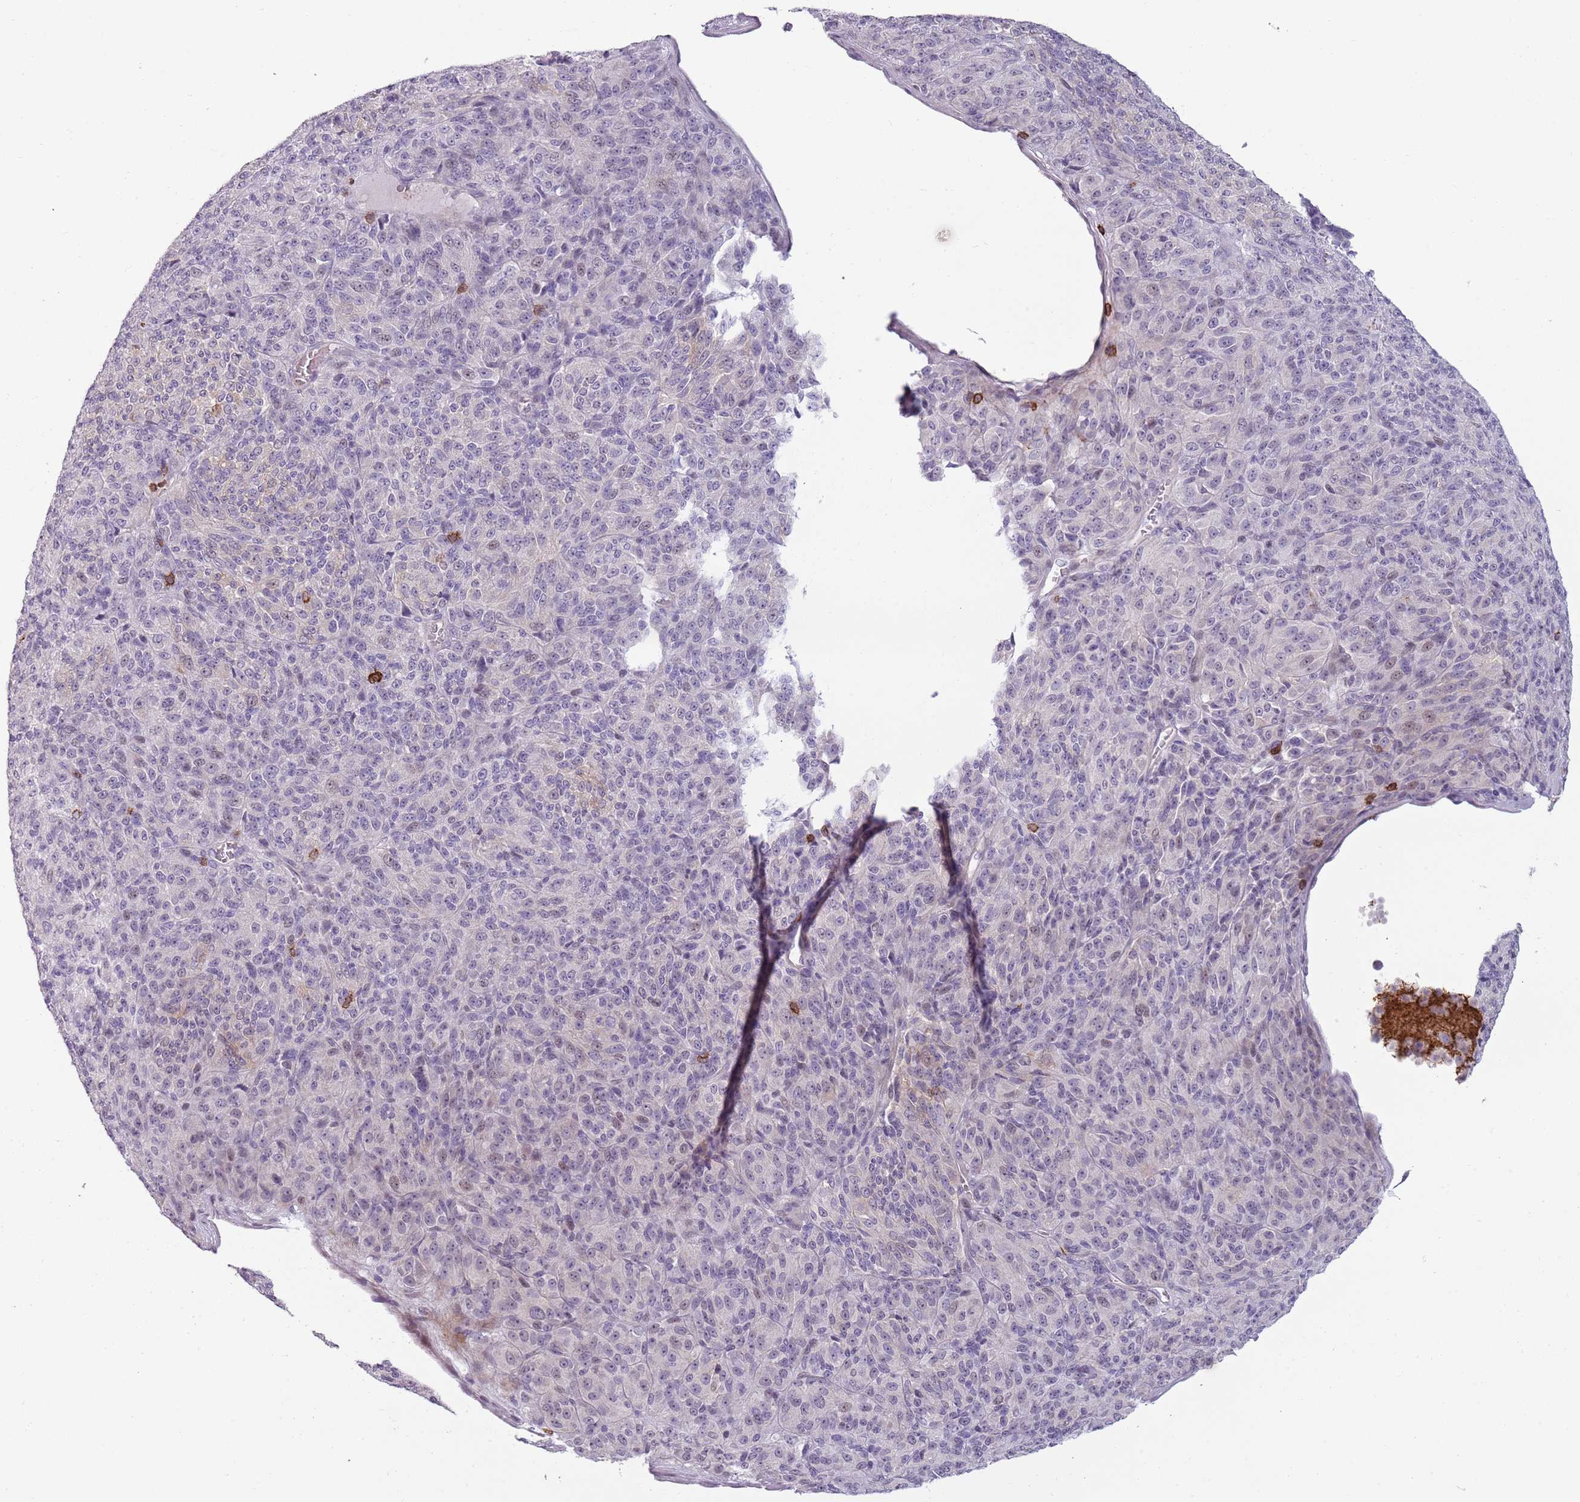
{"staining": {"intensity": "weak", "quantity": "<25%", "location": "nuclear"}, "tissue": "melanoma", "cell_type": "Tumor cells", "image_type": "cancer", "snomed": [{"axis": "morphology", "description": "Malignant melanoma, Metastatic site"}, {"axis": "topography", "description": "Brain"}], "caption": "Immunohistochemical staining of human malignant melanoma (metastatic site) reveals no significant positivity in tumor cells.", "gene": "ZNF583", "patient": {"sex": "female", "age": 56}}